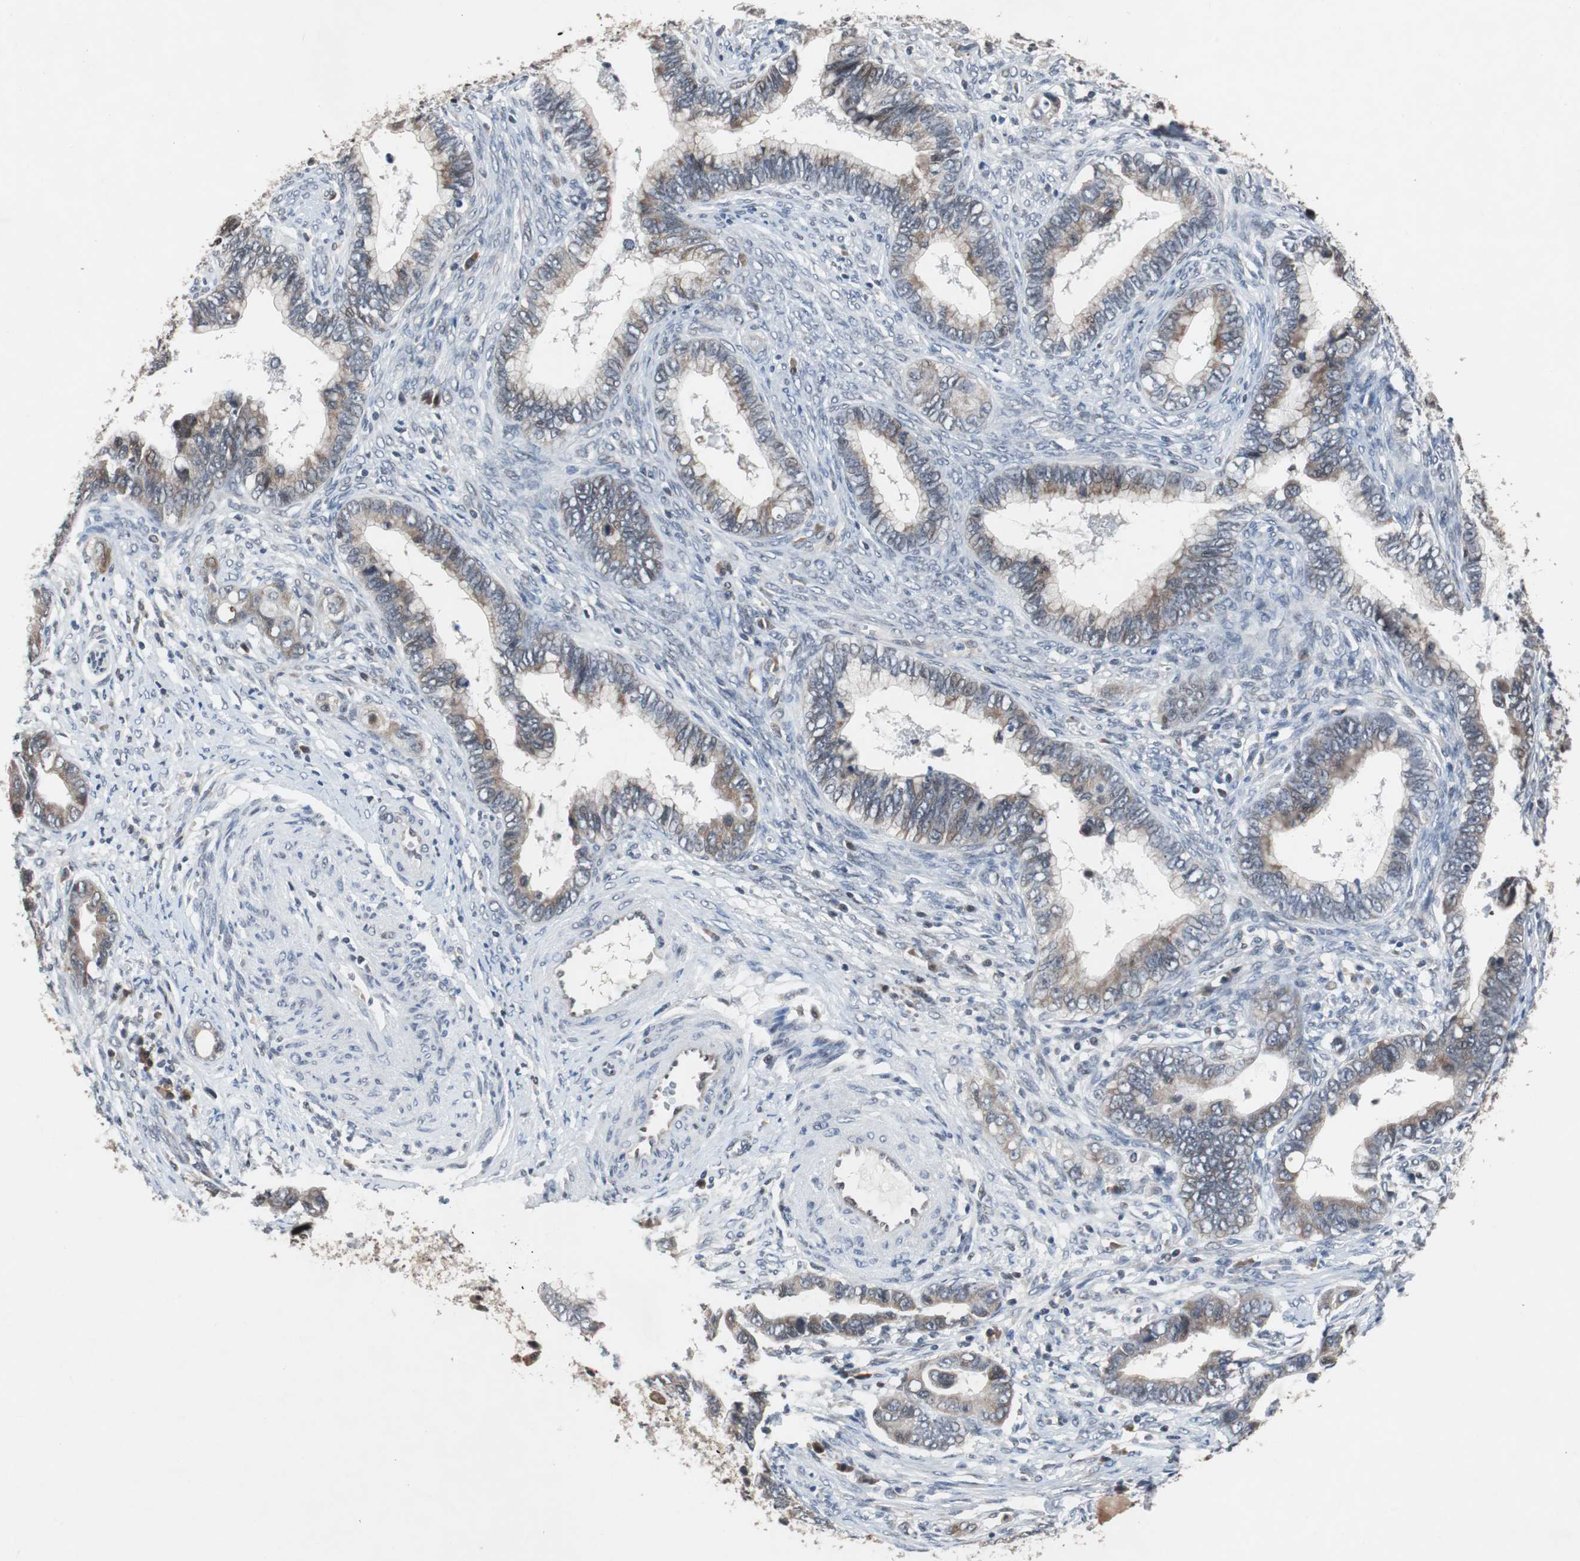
{"staining": {"intensity": "moderate", "quantity": "25%-75%", "location": "cytoplasmic/membranous"}, "tissue": "cervical cancer", "cell_type": "Tumor cells", "image_type": "cancer", "snomed": [{"axis": "morphology", "description": "Adenocarcinoma, NOS"}, {"axis": "topography", "description": "Cervix"}], "caption": "Human adenocarcinoma (cervical) stained with a protein marker demonstrates moderate staining in tumor cells.", "gene": "TP63", "patient": {"sex": "female", "age": 44}}